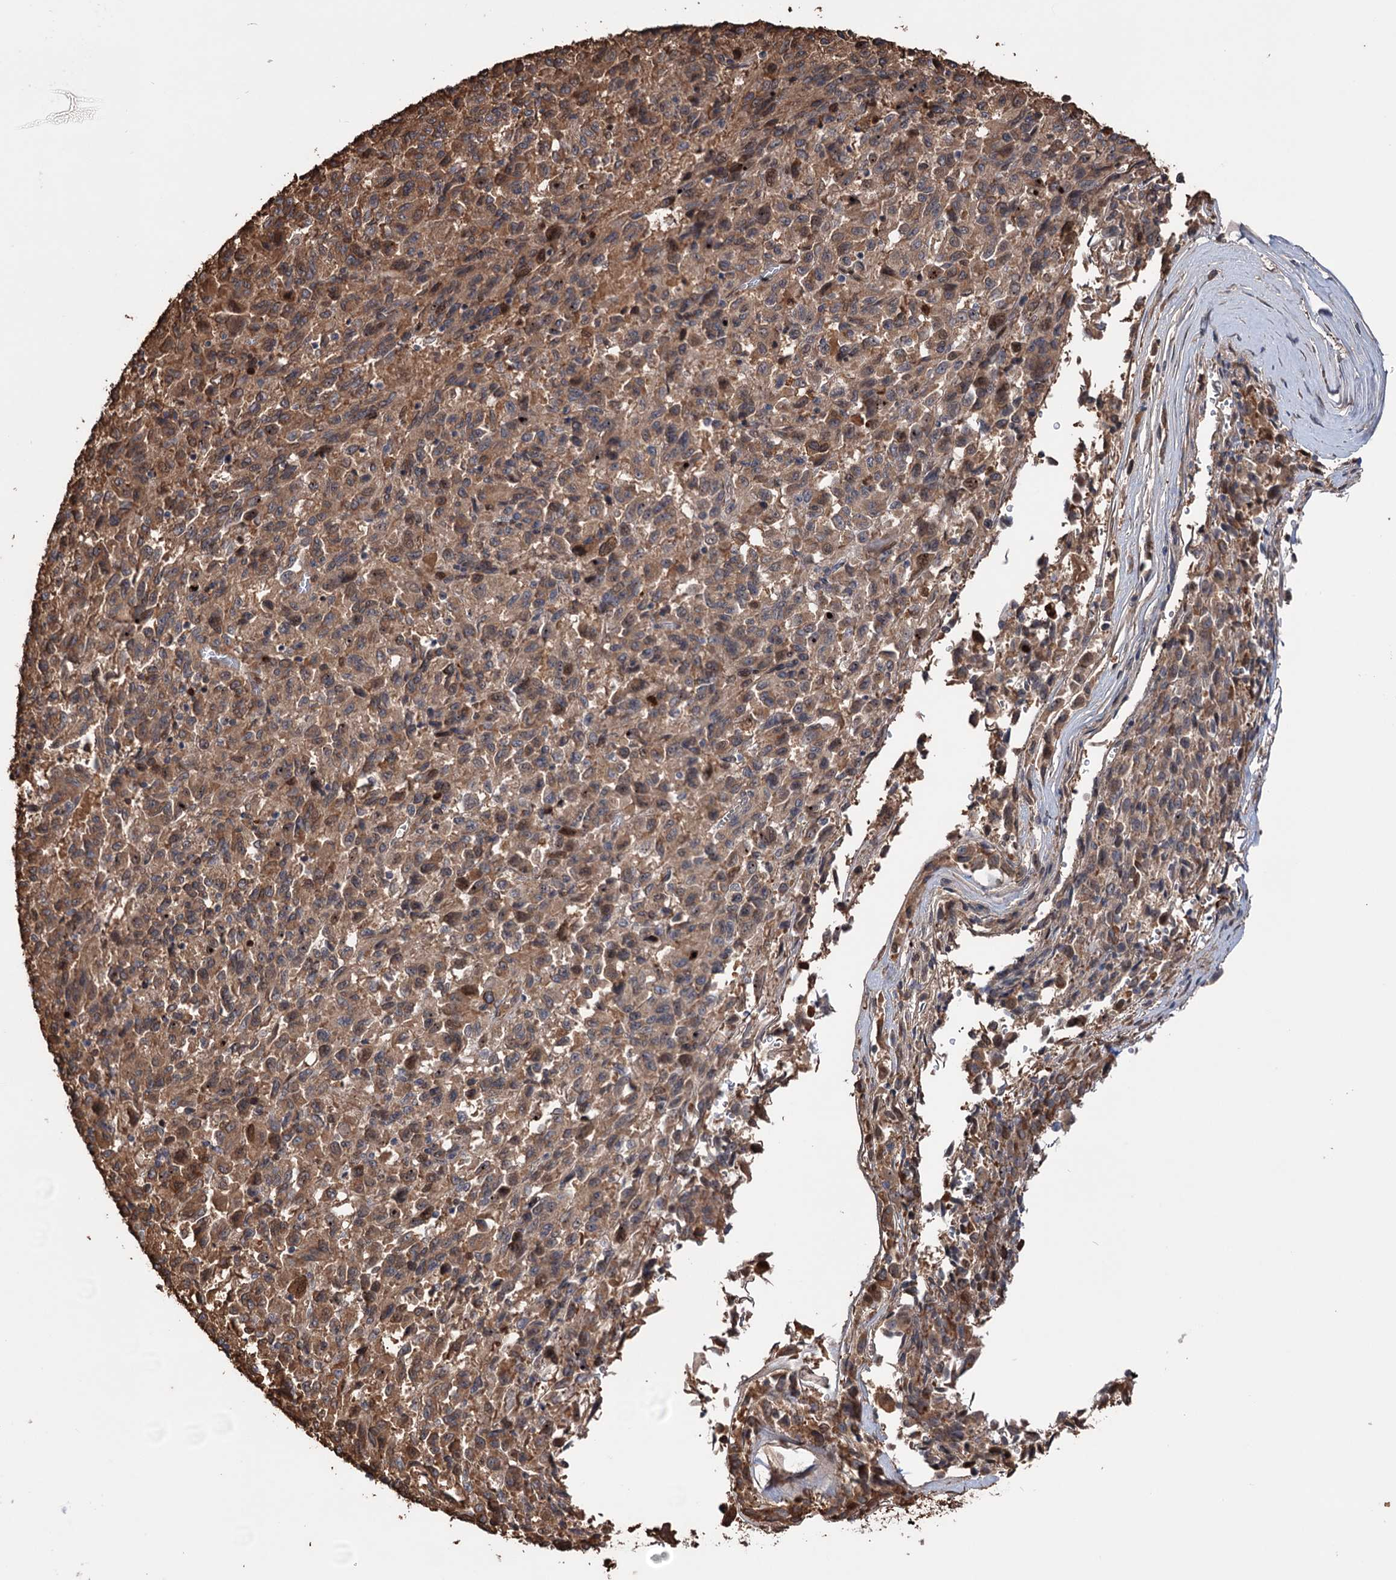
{"staining": {"intensity": "moderate", "quantity": ">75%", "location": "cytoplasmic/membranous"}, "tissue": "melanoma", "cell_type": "Tumor cells", "image_type": "cancer", "snomed": [{"axis": "morphology", "description": "Malignant melanoma, Metastatic site"}, {"axis": "topography", "description": "Lung"}], "caption": "DAB immunohistochemical staining of human malignant melanoma (metastatic site) displays moderate cytoplasmic/membranous protein staining in about >75% of tumor cells.", "gene": "NCAPD2", "patient": {"sex": "male", "age": 64}}